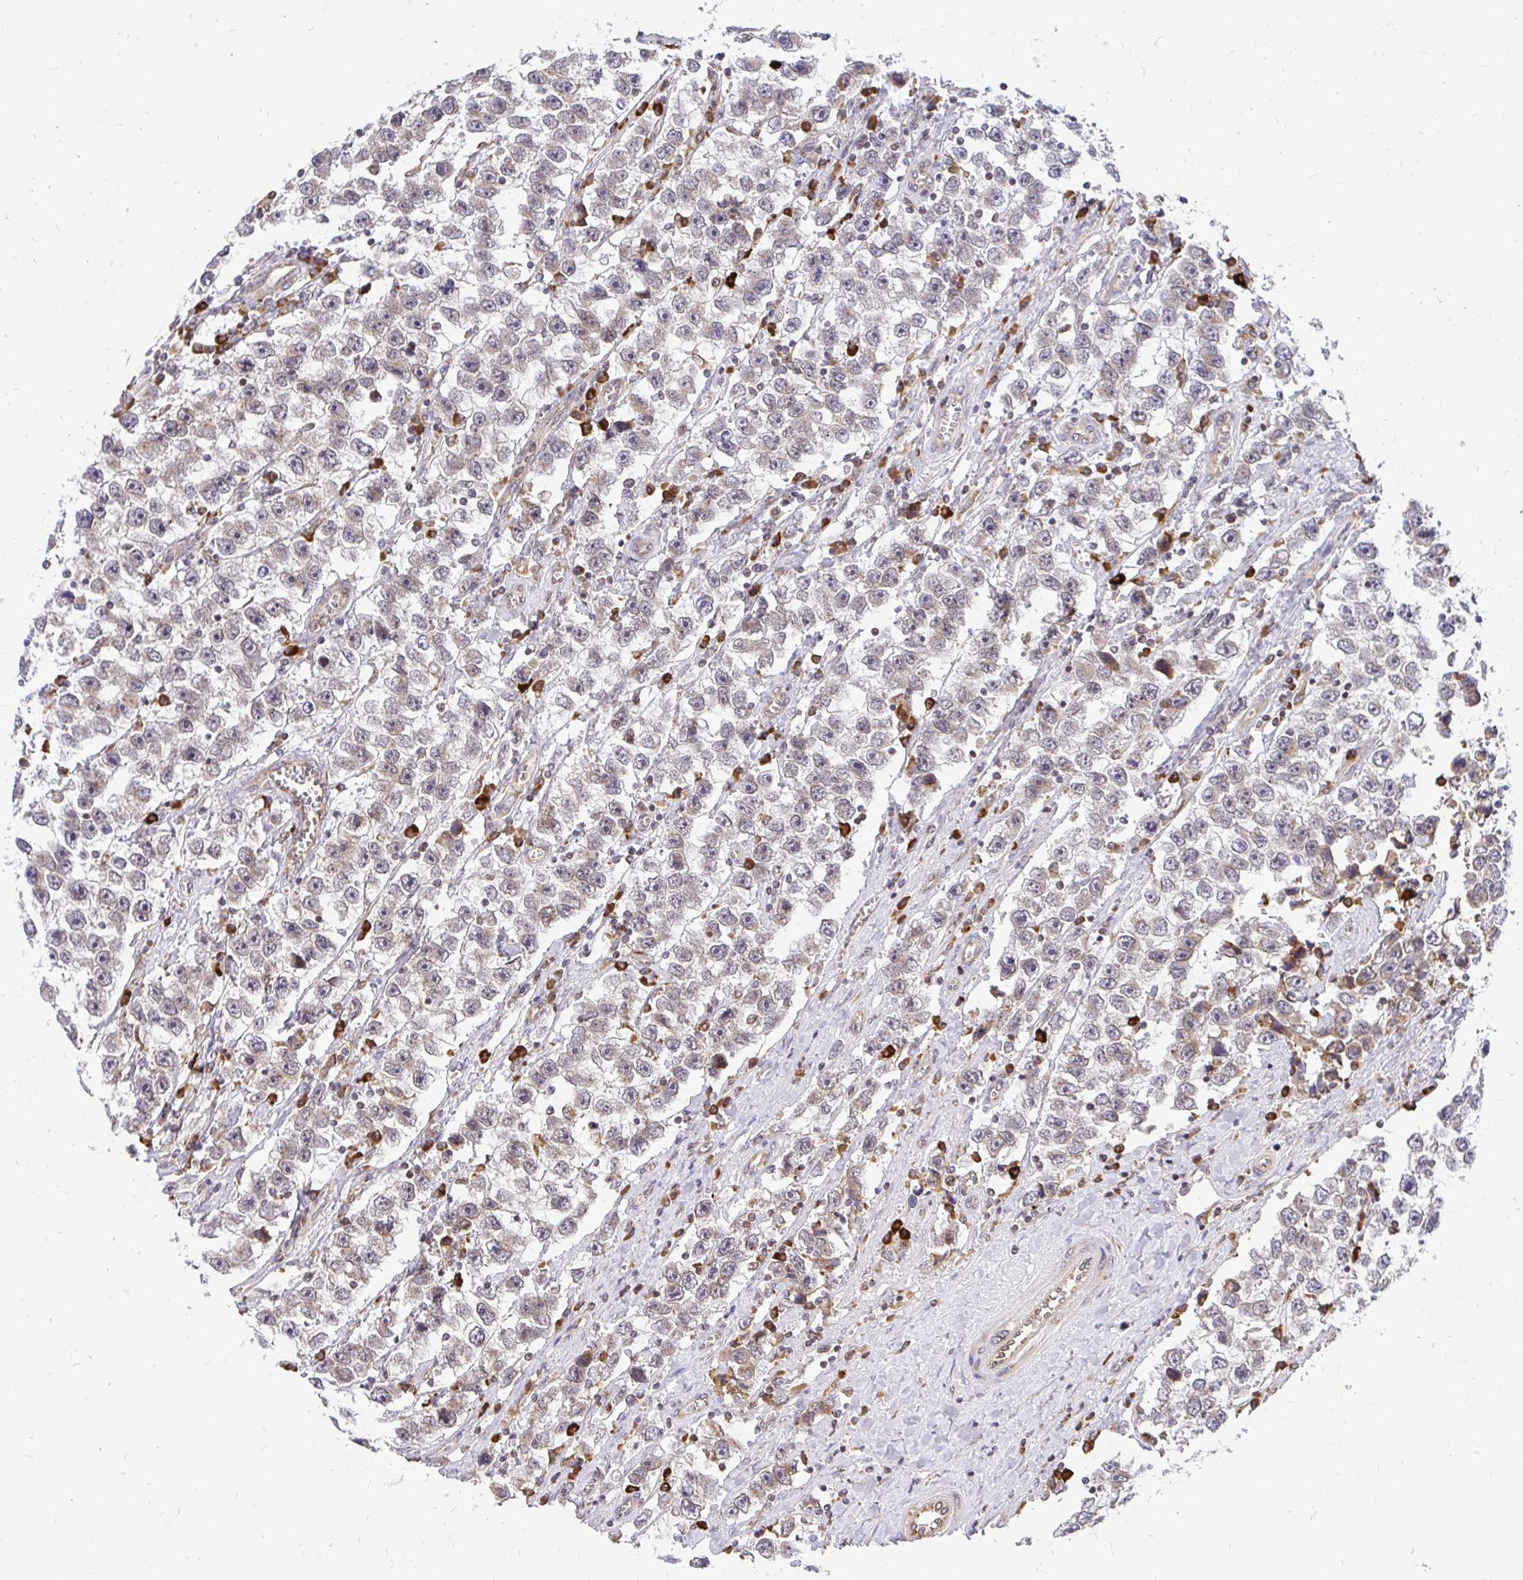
{"staining": {"intensity": "weak", "quantity": "<25%", "location": "cytoplasmic/membranous"}, "tissue": "testis cancer", "cell_type": "Tumor cells", "image_type": "cancer", "snomed": [{"axis": "morphology", "description": "Seminoma, NOS"}, {"axis": "topography", "description": "Testis"}], "caption": "Histopathology image shows no significant protein positivity in tumor cells of testis cancer (seminoma).", "gene": "NAALAD2", "patient": {"sex": "male", "age": 33}}